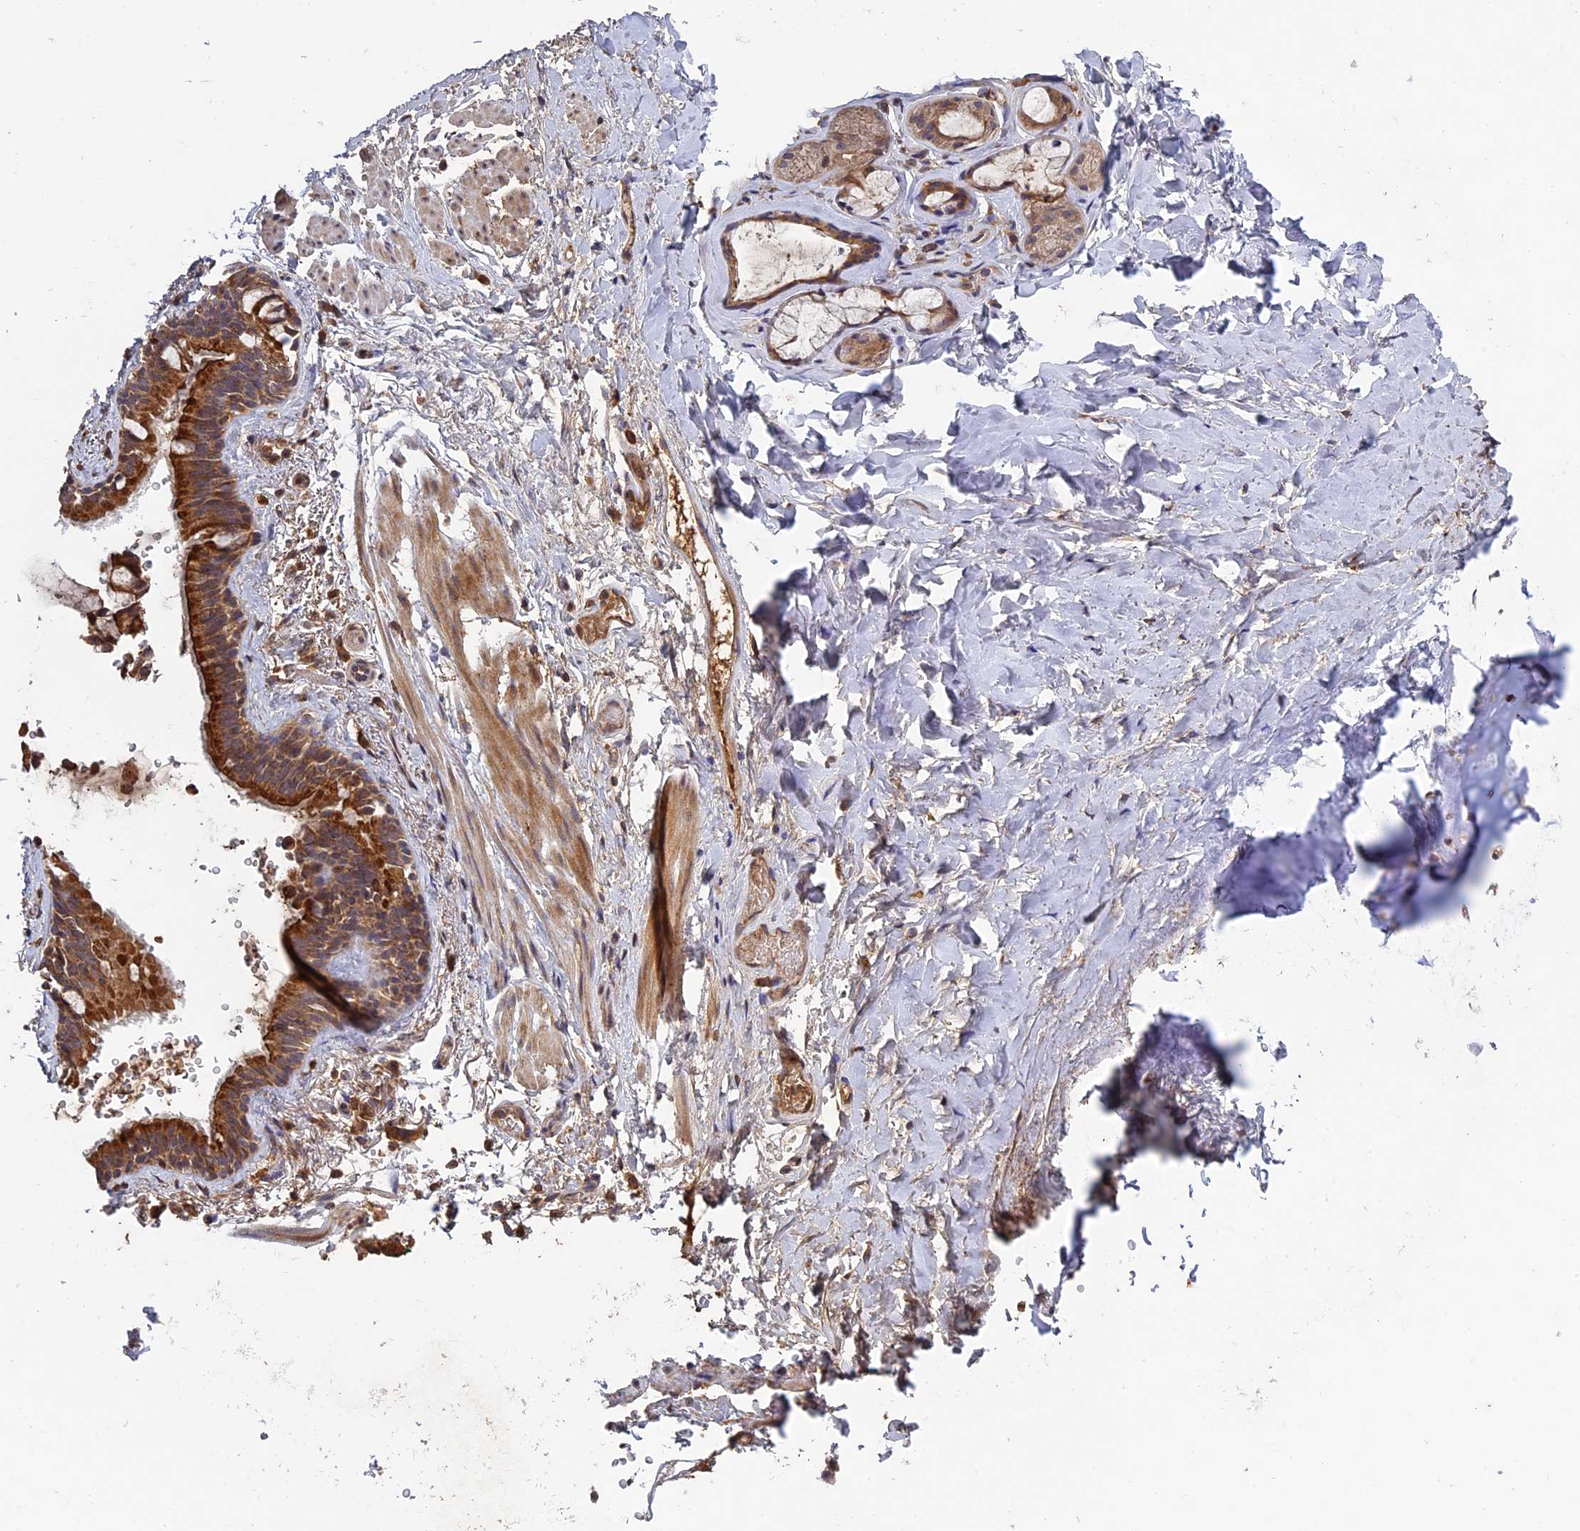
{"staining": {"intensity": "weak", "quantity": "25%-75%", "location": "cytoplasmic/membranous"}, "tissue": "adipose tissue", "cell_type": "Adipocytes", "image_type": "normal", "snomed": [{"axis": "morphology", "description": "Normal tissue, NOS"}, {"axis": "topography", "description": "Lymph node"}, {"axis": "topography", "description": "Bronchus"}], "caption": "DAB immunohistochemical staining of normal adipose tissue shows weak cytoplasmic/membranous protein positivity in about 25%-75% of adipocytes.", "gene": "RAB15", "patient": {"sex": "male", "age": 63}}